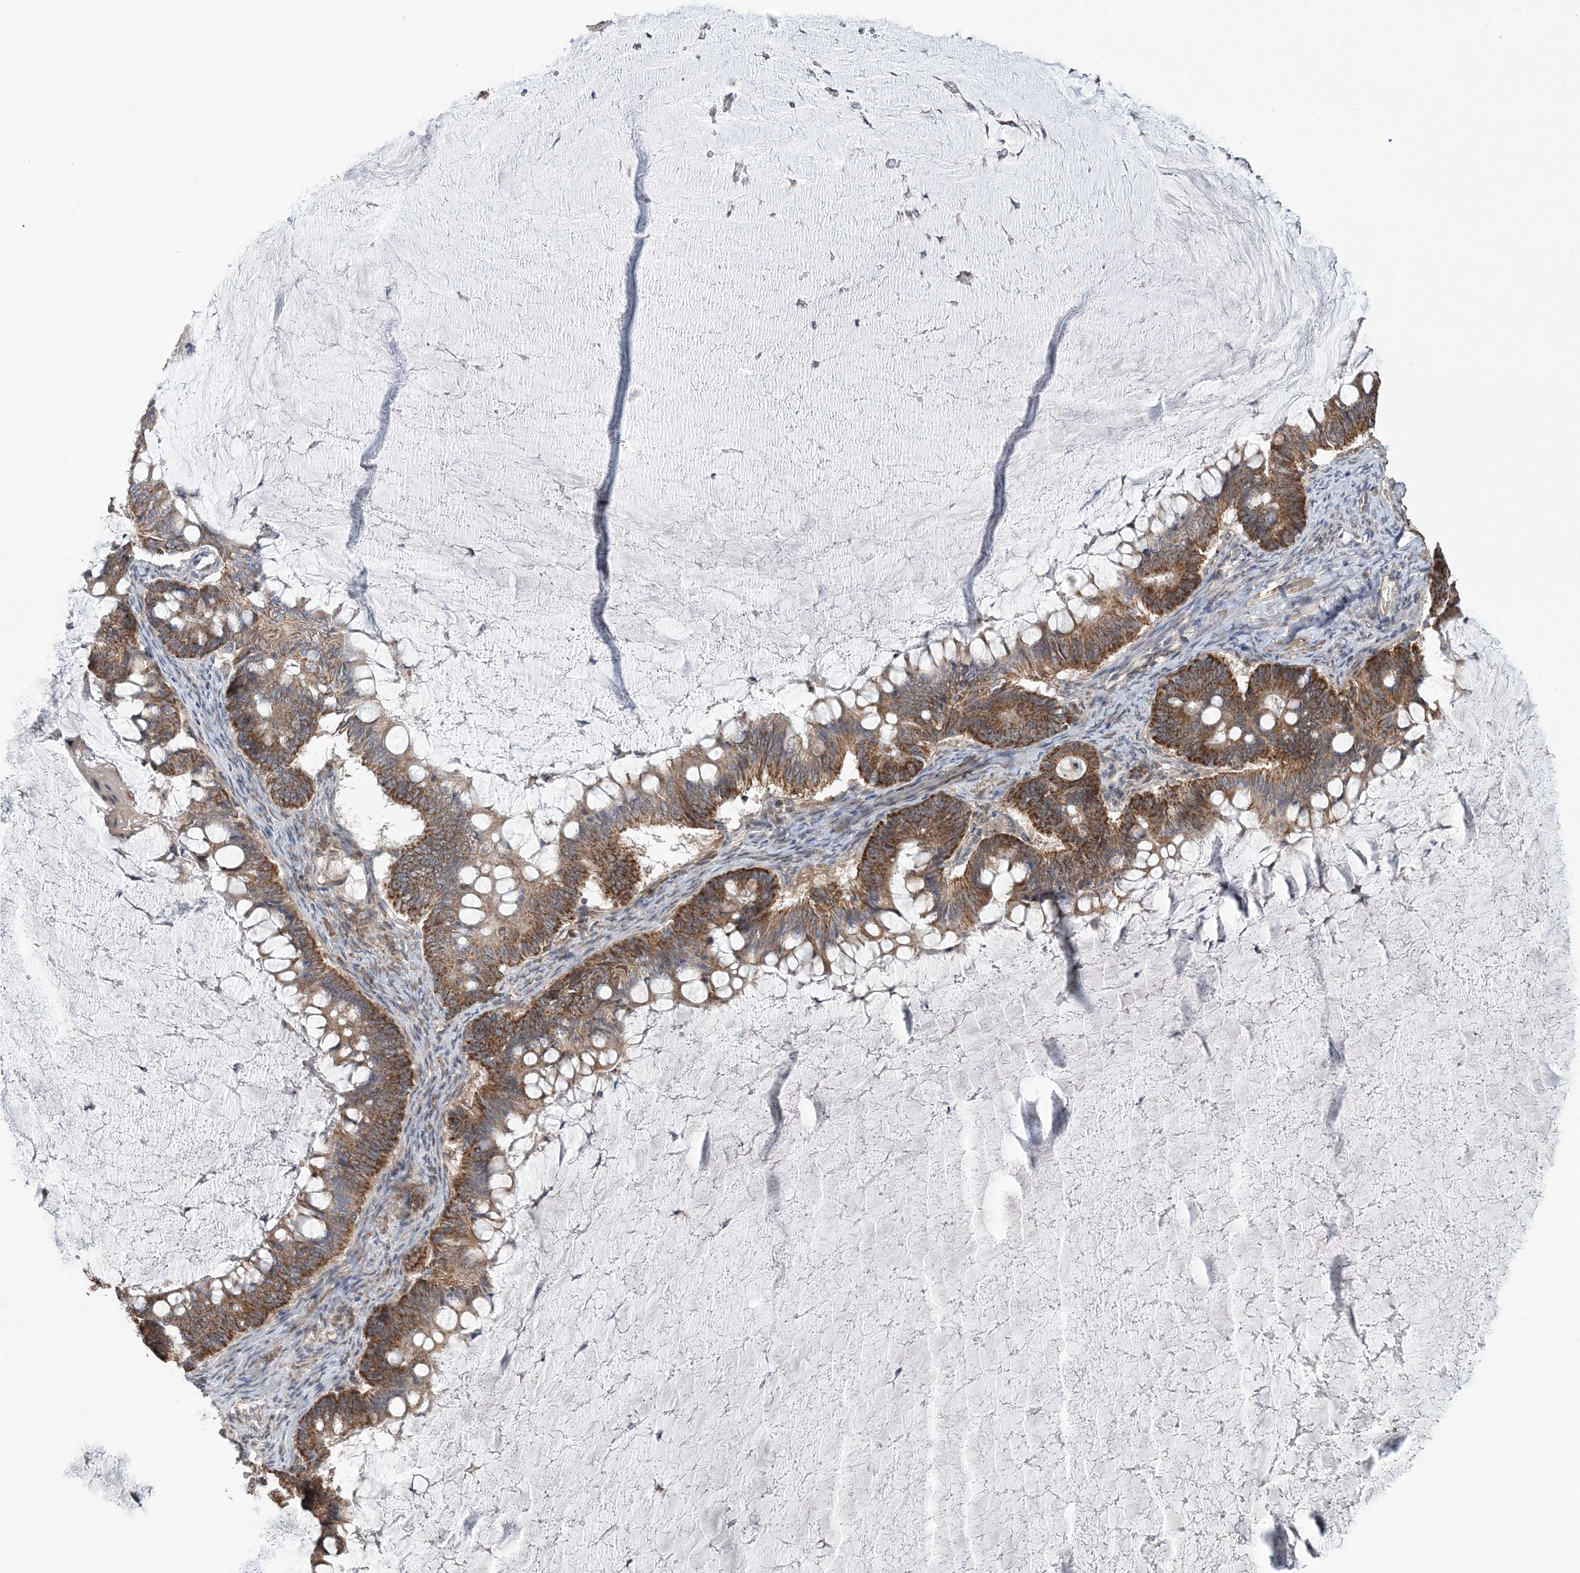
{"staining": {"intensity": "moderate", "quantity": ">75%", "location": "cytoplasmic/membranous"}, "tissue": "ovarian cancer", "cell_type": "Tumor cells", "image_type": "cancer", "snomed": [{"axis": "morphology", "description": "Cystadenocarcinoma, mucinous, NOS"}, {"axis": "topography", "description": "Ovary"}], "caption": "An IHC image of neoplastic tissue is shown. Protein staining in brown shows moderate cytoplasmic/membranous positivity in ovarian cancer (mucinous cystadenocarcinoma) within tumor cells.", "gene": "SLX9", "patient": {"sex": "female", "age": 61}}